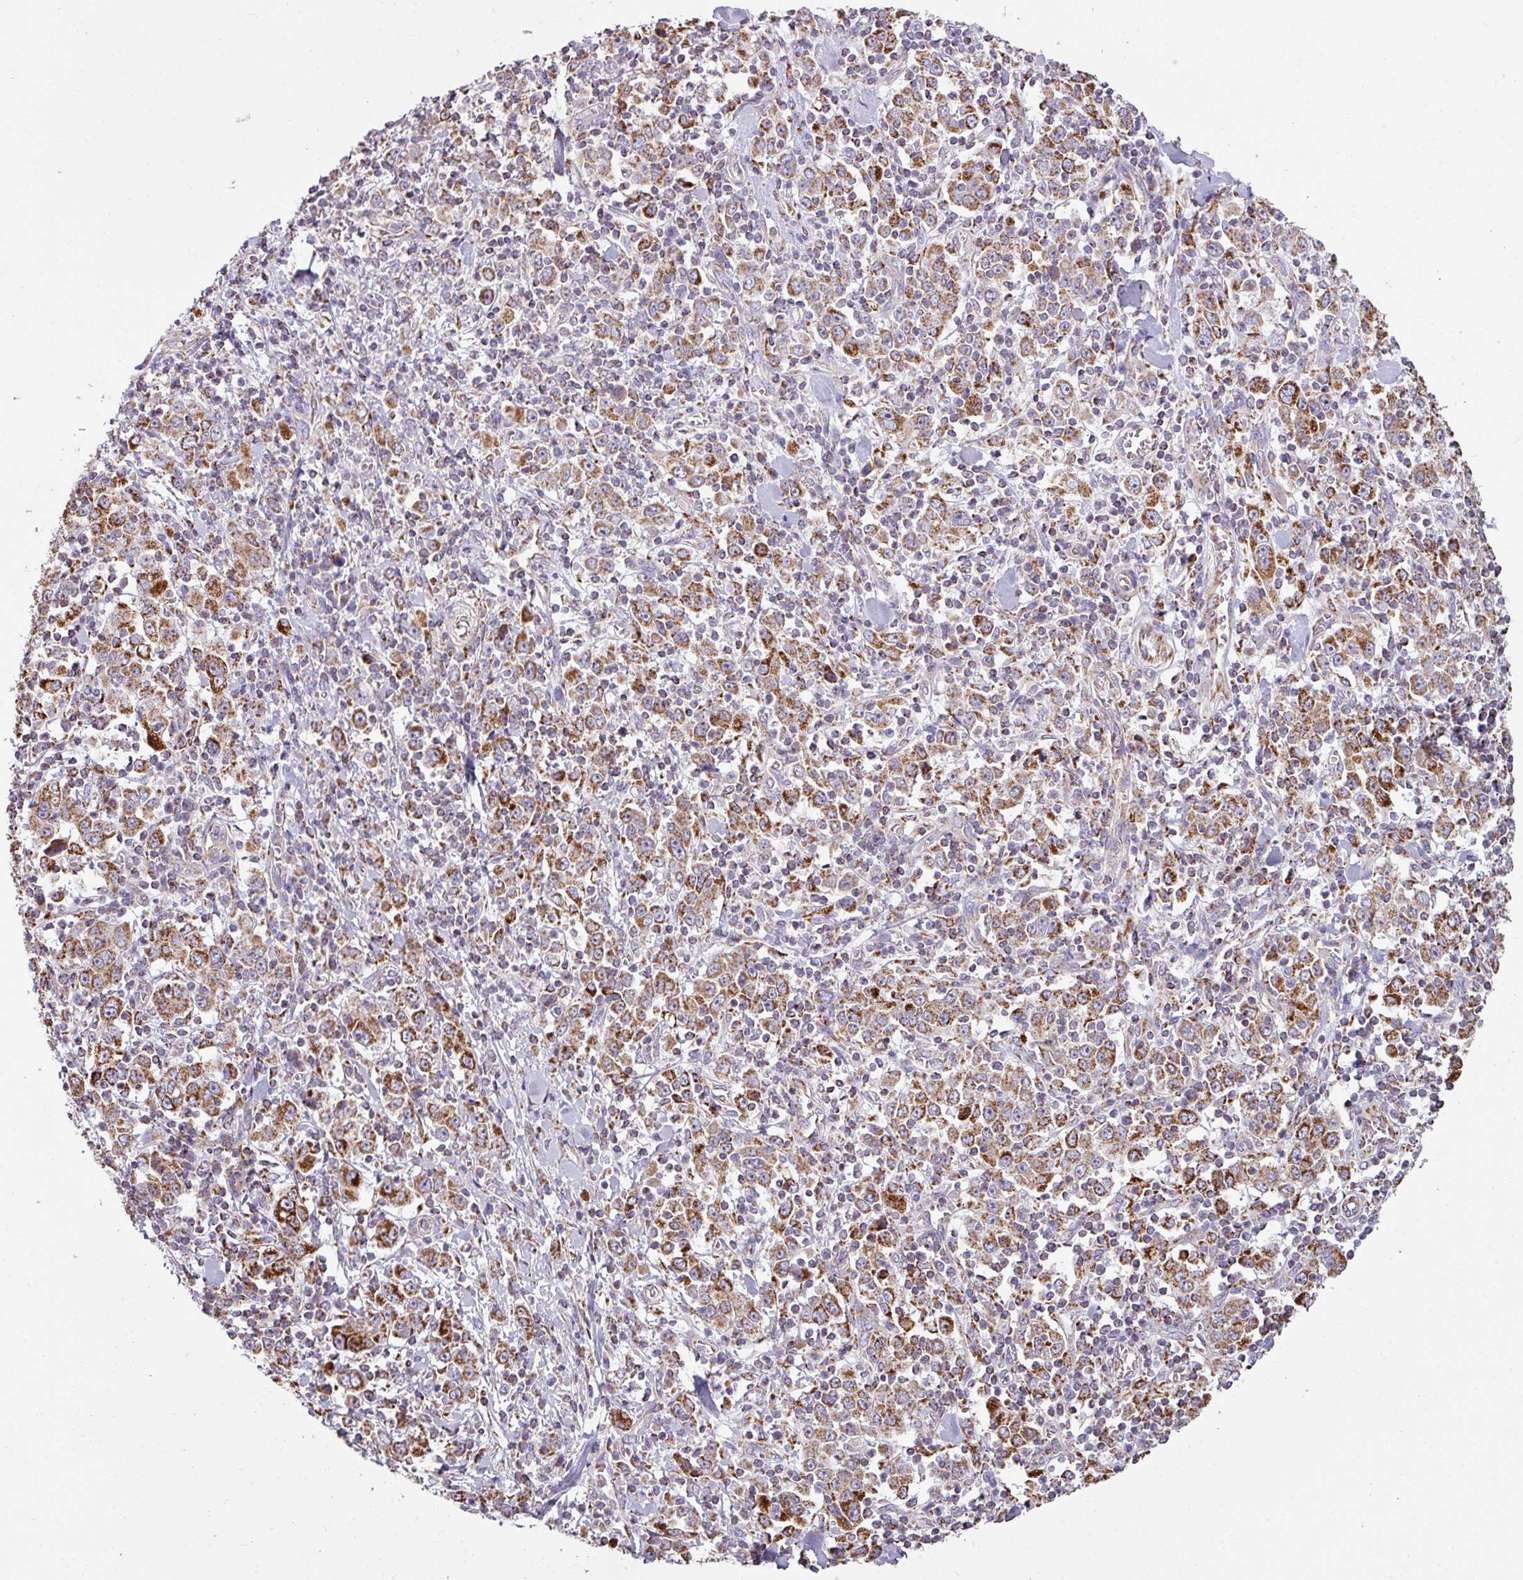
{"staining": {"intensity": "moderate", "quantity": ">75%", "location": "cytoplasmic/membranous"}, "tissue": "stomach cancer", "cell_type": "Tumor cells", "image_type": "cancer", "snomed": [{"axis": "morphology", "description": "Normal tissue, NOS"}, {"axis": "morphology", "description": "Adenocarcinoma, NOS"}, {"axis": "topography", "description": "Stomach, upper"}, {"axis": "topography", "description": "Stomach"}], "caption": "There is medium levels of moderate cytoplasmic/membranous positivity in tumor cells of stomach cancer, as demonstrated by immunohistochemical staining (brown color).", "gene": "SQOR", "patient": {"sex": "male", "age": 59}}